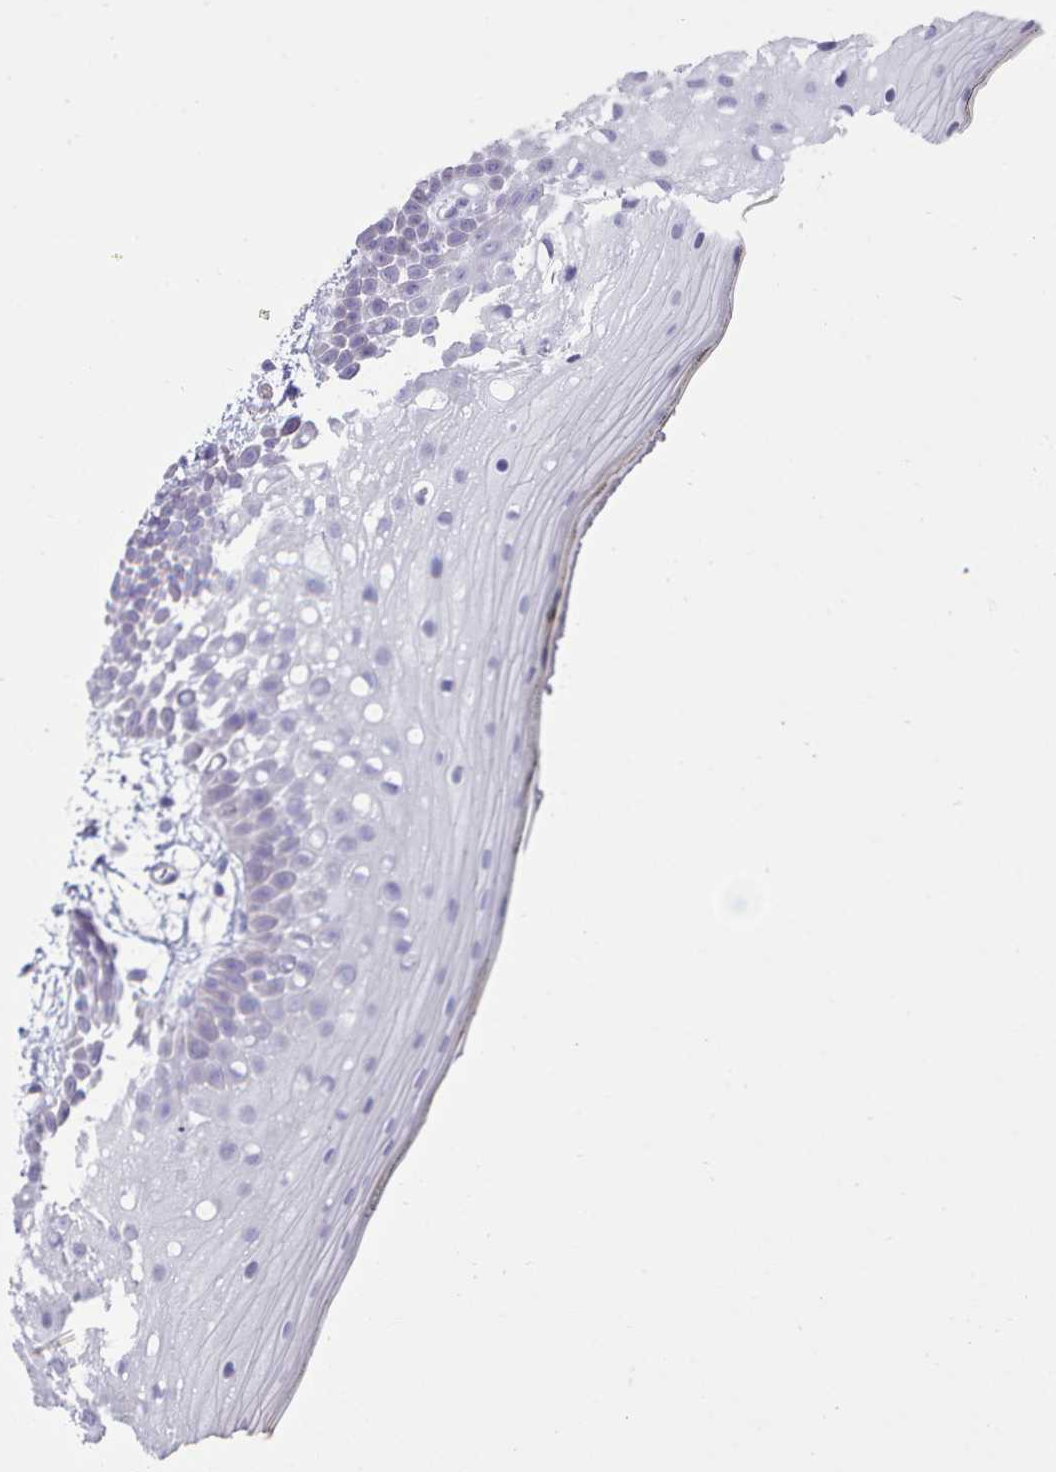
{"staining": {"intensity": "negative", "quantity": "none", "location": "none"}, "tissue": "oral mucosa", "cell_type": "Squamous epithelial cells", "image_type": "normal", "snomed": [{"axis": "morphology", "description": "Normal tissue, NOS"}, {"axis": "topography", "description": "Oral tissue"}, {"axis": "topography", "description": "Tounge, NOS"}], "caption": "Immunohistochemistry micrograph of normal oral mucosa: human oral mucosa stained with DAB (3,3'-diaminobenzidine) displays no significant protein staining in squamous epithelial cells.", "gene": "FPGS", "patient": {"sex": "female", "age": 81}}